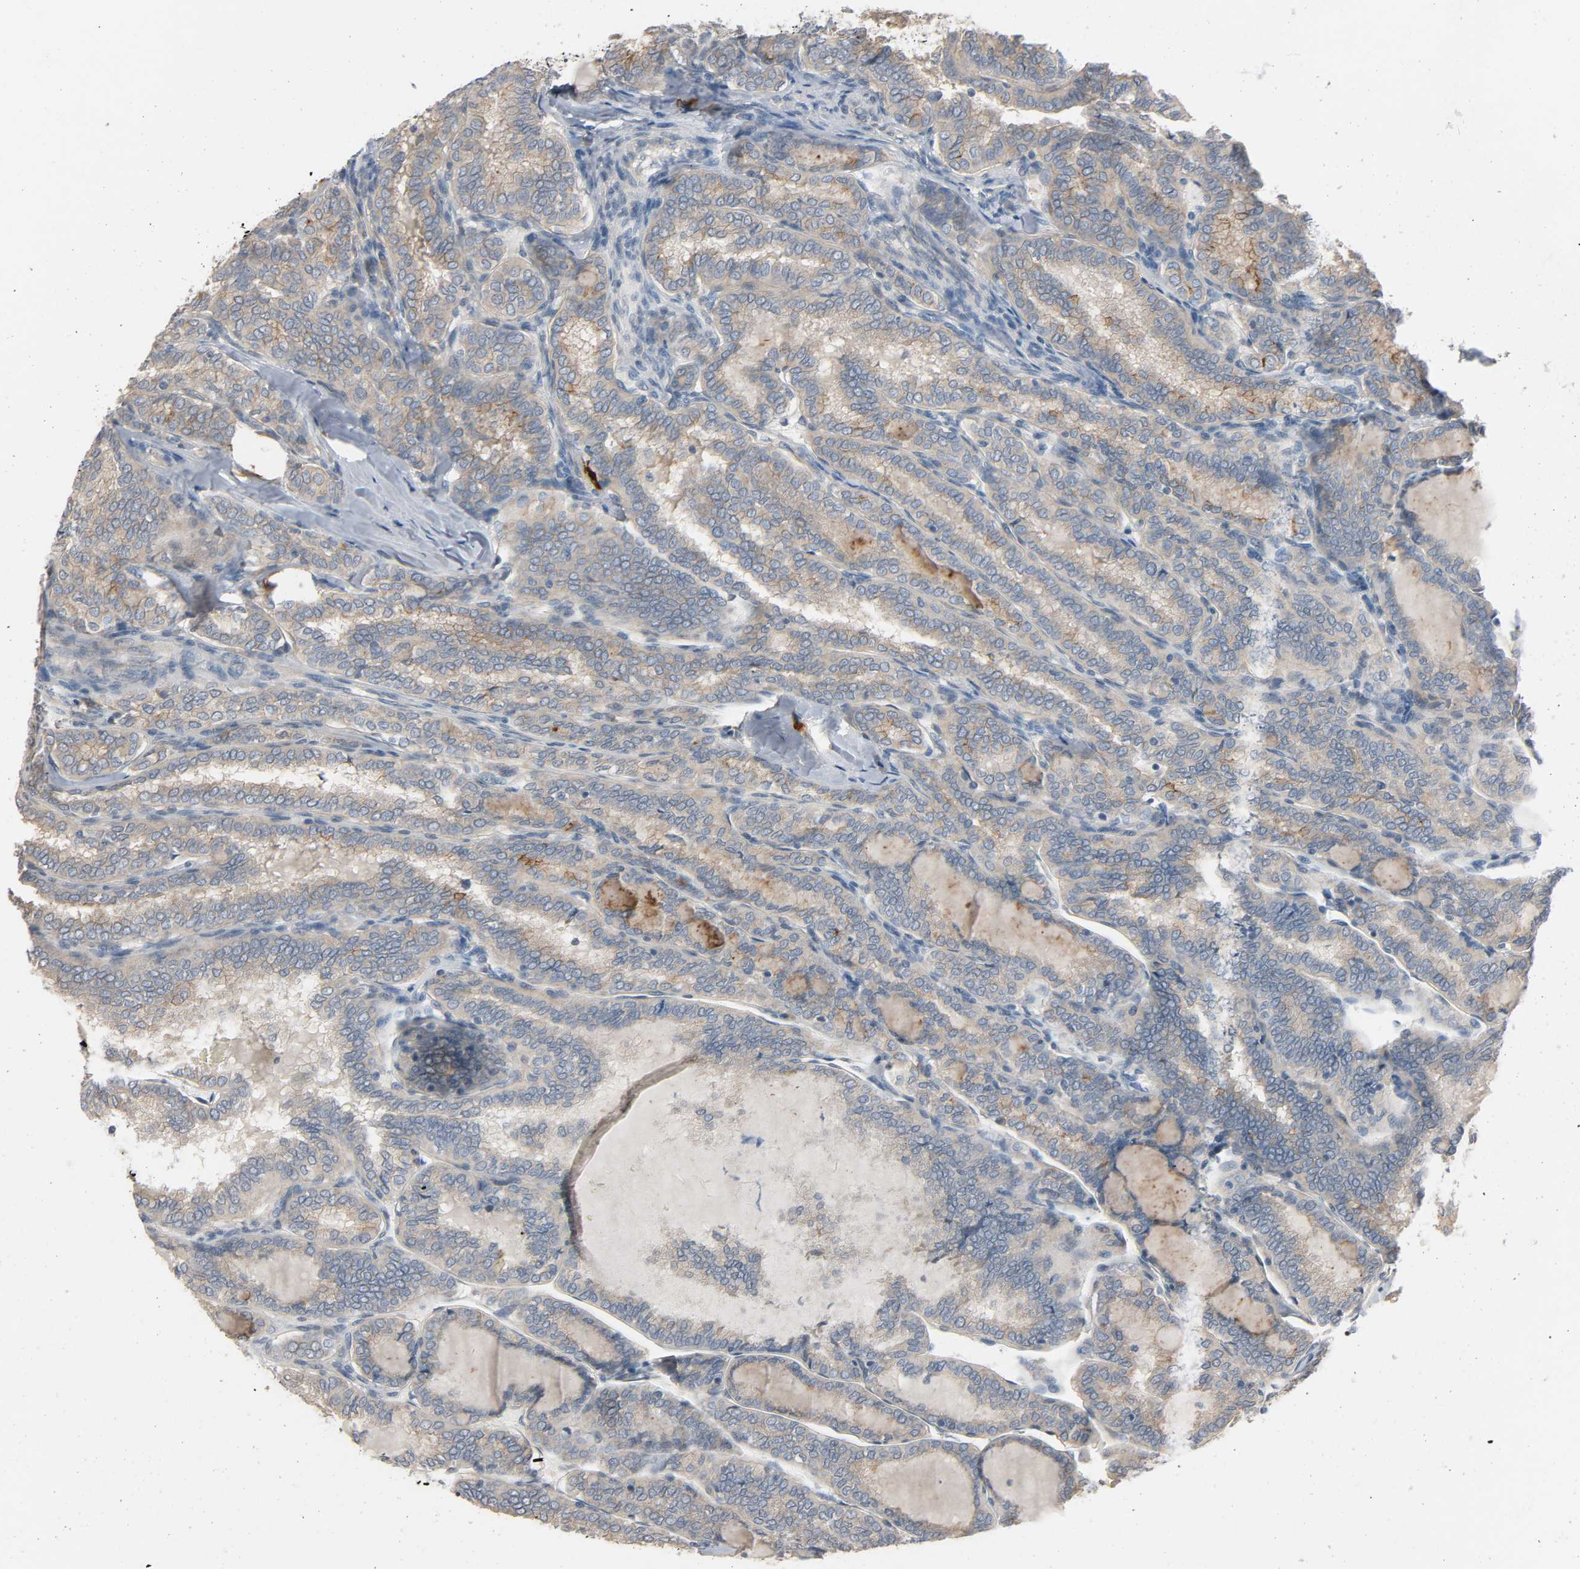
{"staining": {"intensity": "weak", "quantity": ">75%", "location": "cytoplasmic/membranous"}, "tissue": "thyroid cancer", "cell_type": "Tumor cells", "image_type": "cancer", "snomed": [{"axis": "morphology", "description": "Papillary adenocarcinoma, NOS"}, {"axis": "topography", "description": "Thyroid gland"}], "caption": "Immunohistochemical staining of human papillary adenocarcinoma (thyroid) exhibits low levels of weak cytoplasmic/membranous protein positivity in about >75% of tumor cells. (Stains: DAB (3,3'-diaminobenzidine) in brown, nuclei in blue, Microscopy: brightfield microscopy at high magnification).", "gene": "LIMCH1", "patient": {"sex": "female", "age": 30}}